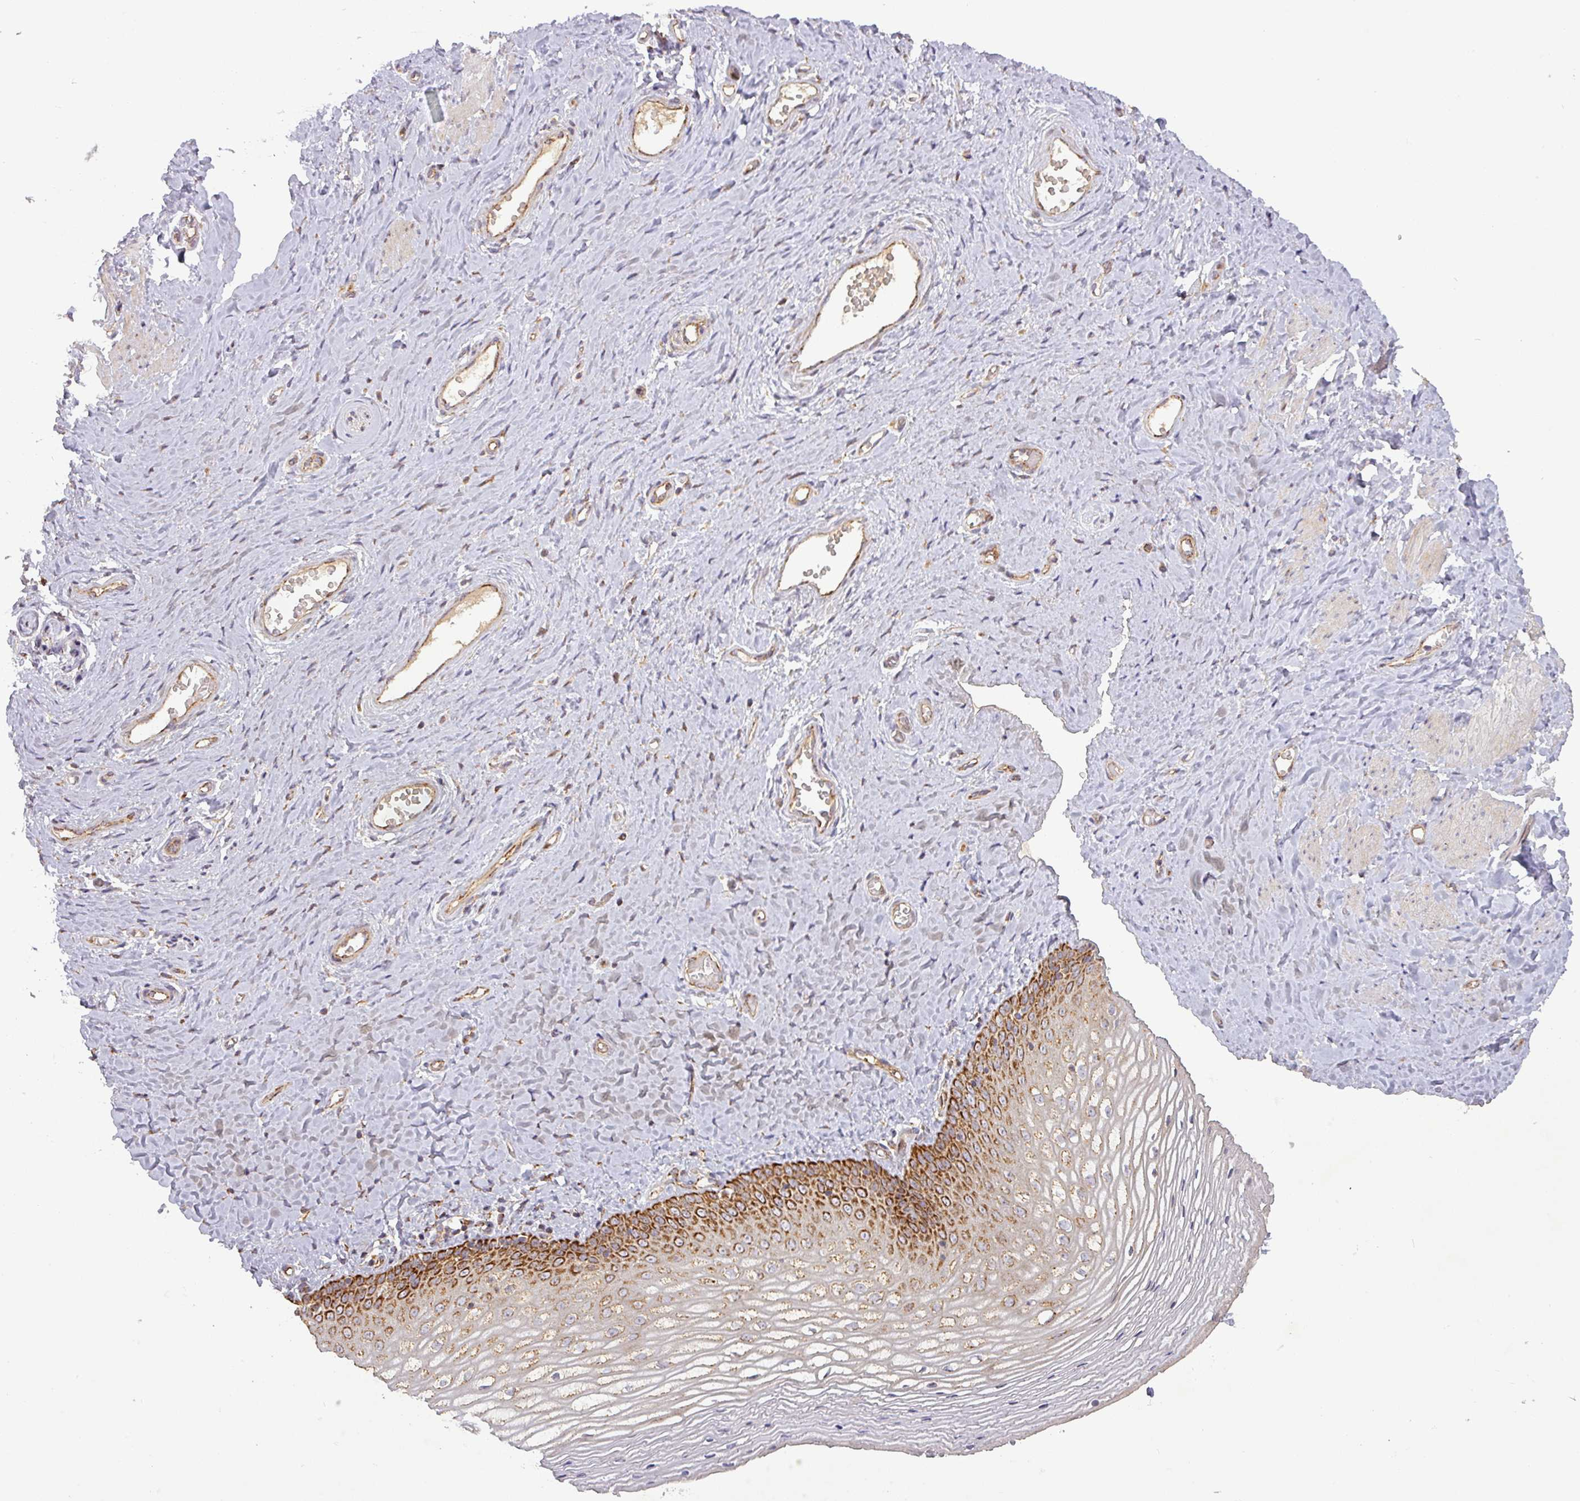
{"staining": {"intensity": "strong", "quantity": "25%-75%", "location": "cytoplasmic/membranous"}, "tissue": "vagina", "cell_type": "Squamous epithelial cells", "image_type": "normal", "snomed": [{"axis": "morphology", "description": "Normal tissue, NOS"}, {"axis": "topography", "description": "Vagina"}], "caption": "Immunohistochemistry histopathology image of unremarkable vagina: vagina stained using immunohistochemistry (IHC) shows high levels of strong protein expression localized specifically in the cytoplasmic/membranous of squamous epithelial cells, appearing as a cytoplasmic/membranous brown color.", "gene": "GPD2", "patient": {"sex": "female", "age": 65}}